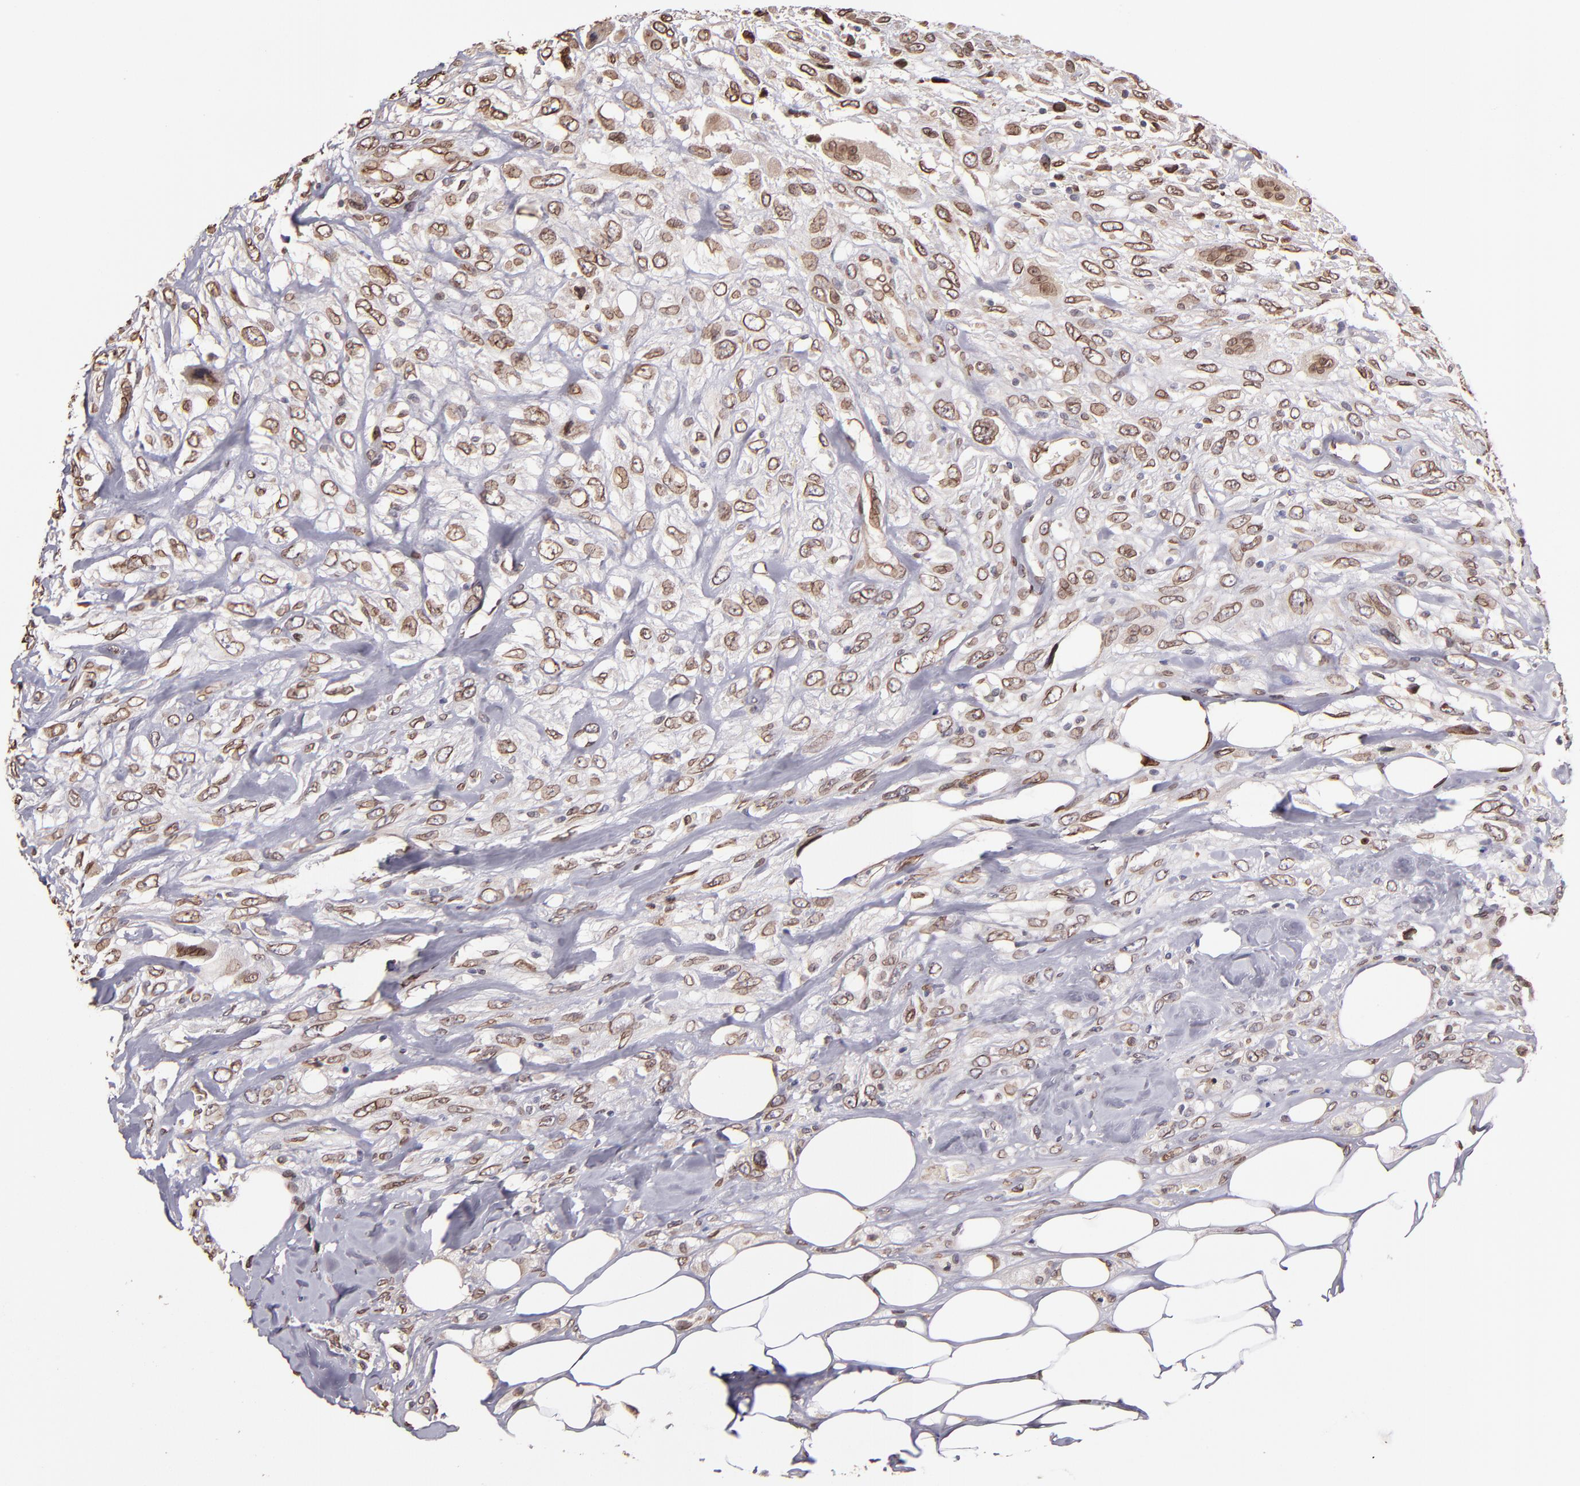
{"staining": {"intensity": "moderate", "quantity": ">75%", "location": "cytoplasmic/membranous,nuclear"}, "tissue": "breast cancer", "cell_type": "Tumor cells", "image_type": "cancer", "snomed": [{"axis": "morphology", "description": "Neoplasm, malignant, NOS"}, {"axis": "topography", "description": "Breast"}], "caption": "Immunohistochemistry (DAB) staining of breast cancer exhibits moderate cytoplasmic/membranous and nuclear protein expression in about >75% of tumor cells.", "gene": "PUM3", "patient": {"sex": "female", "age": 50}}